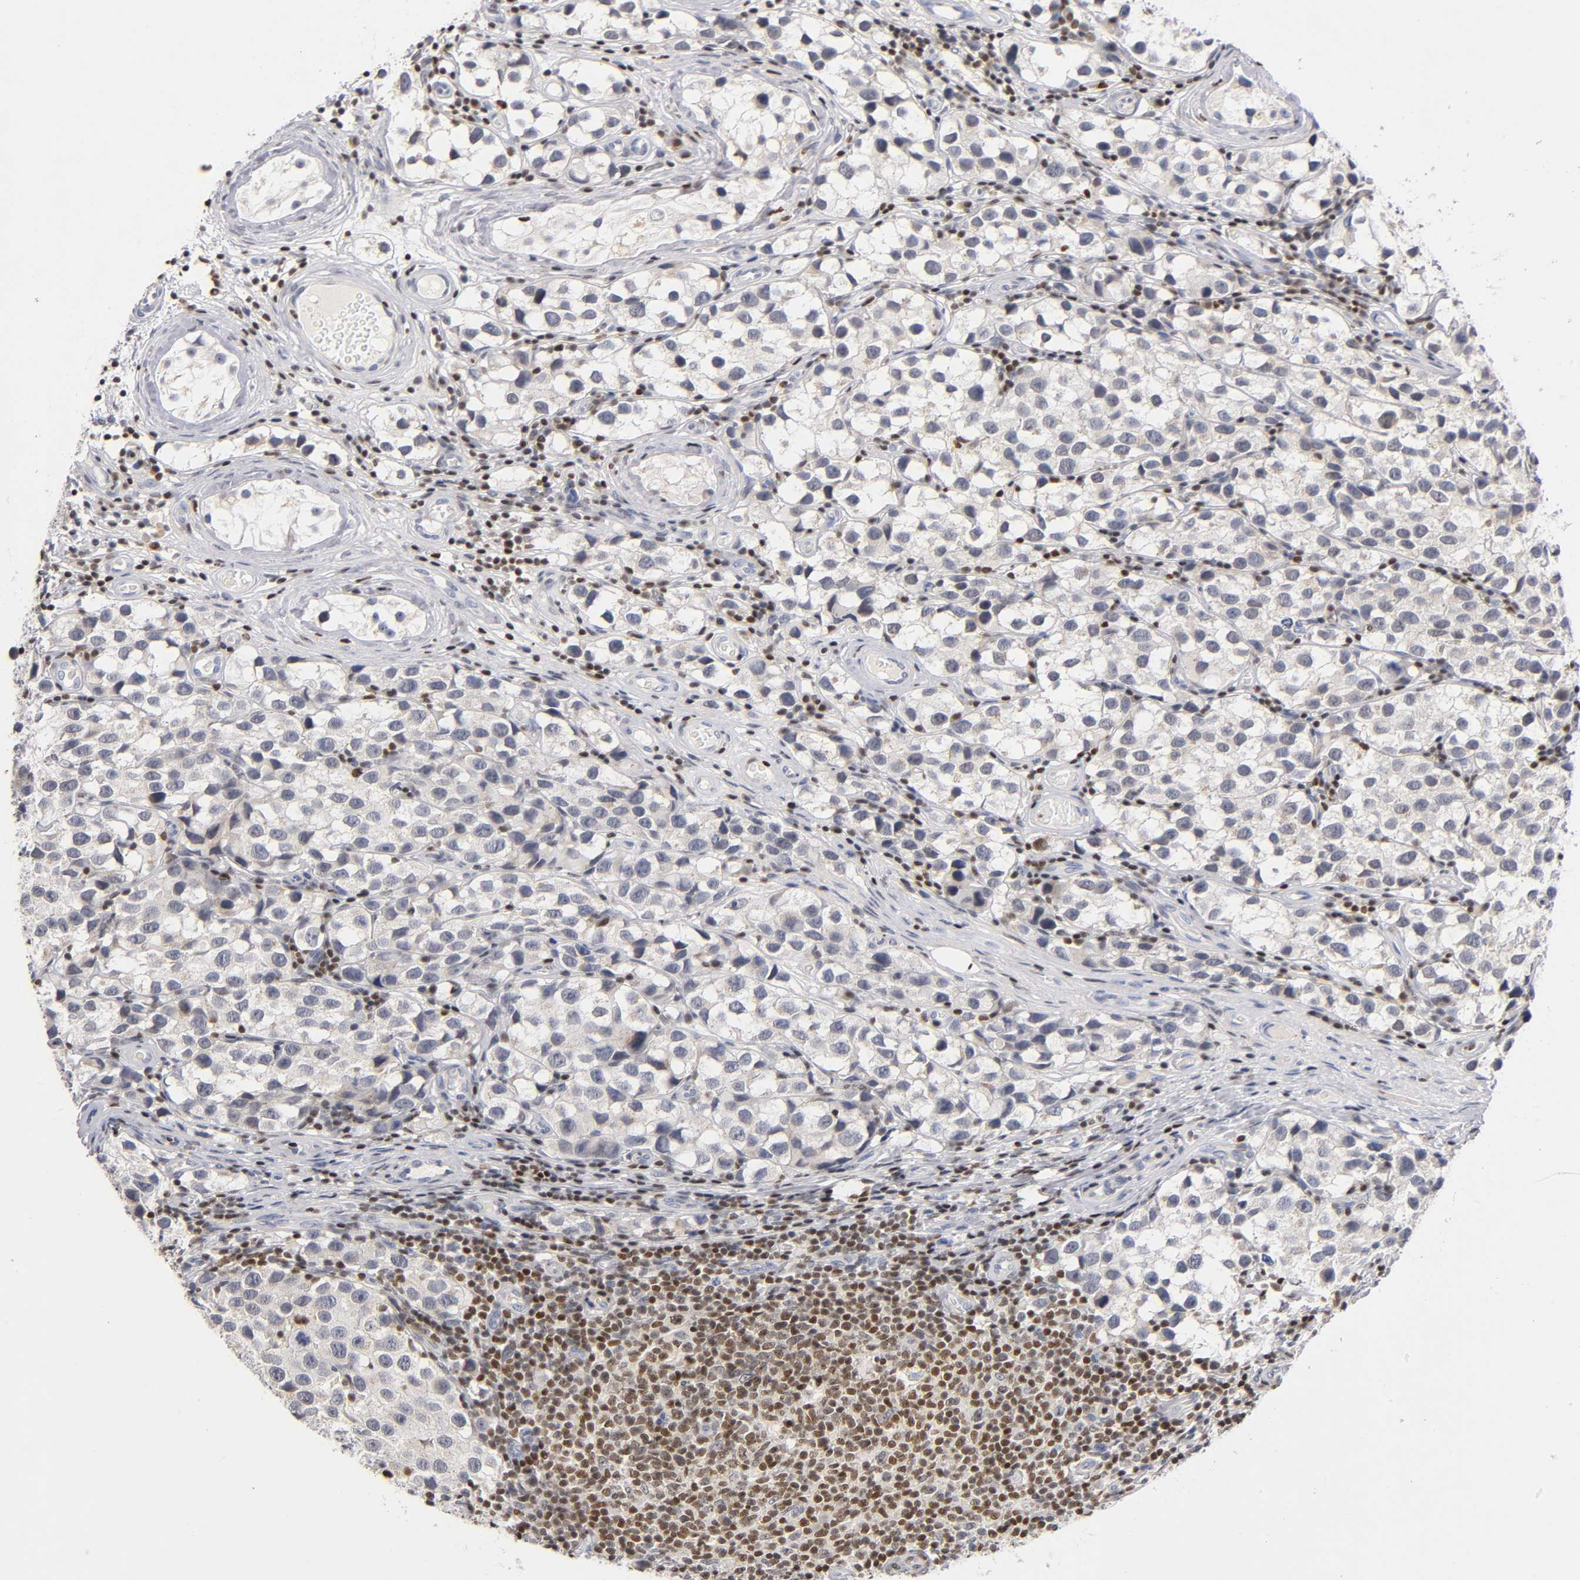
{"staining": {"intensity": "negative", "quantity": "none", "location": "none"}, "tissue": "testis cancer", "cell_type": "Tumor cells", "image_type": "cancer", "snomed": [{"axis": "morphology", "description": "Seminoma, NOS"}, {"axis": "topography", "description": "Testis"}], "caption": "A histopathology image of human seminoma (testis) is negative for staining in tumor cells.", "gene": "RUNX1", "patient": {"sex": "male", "age": 39}}